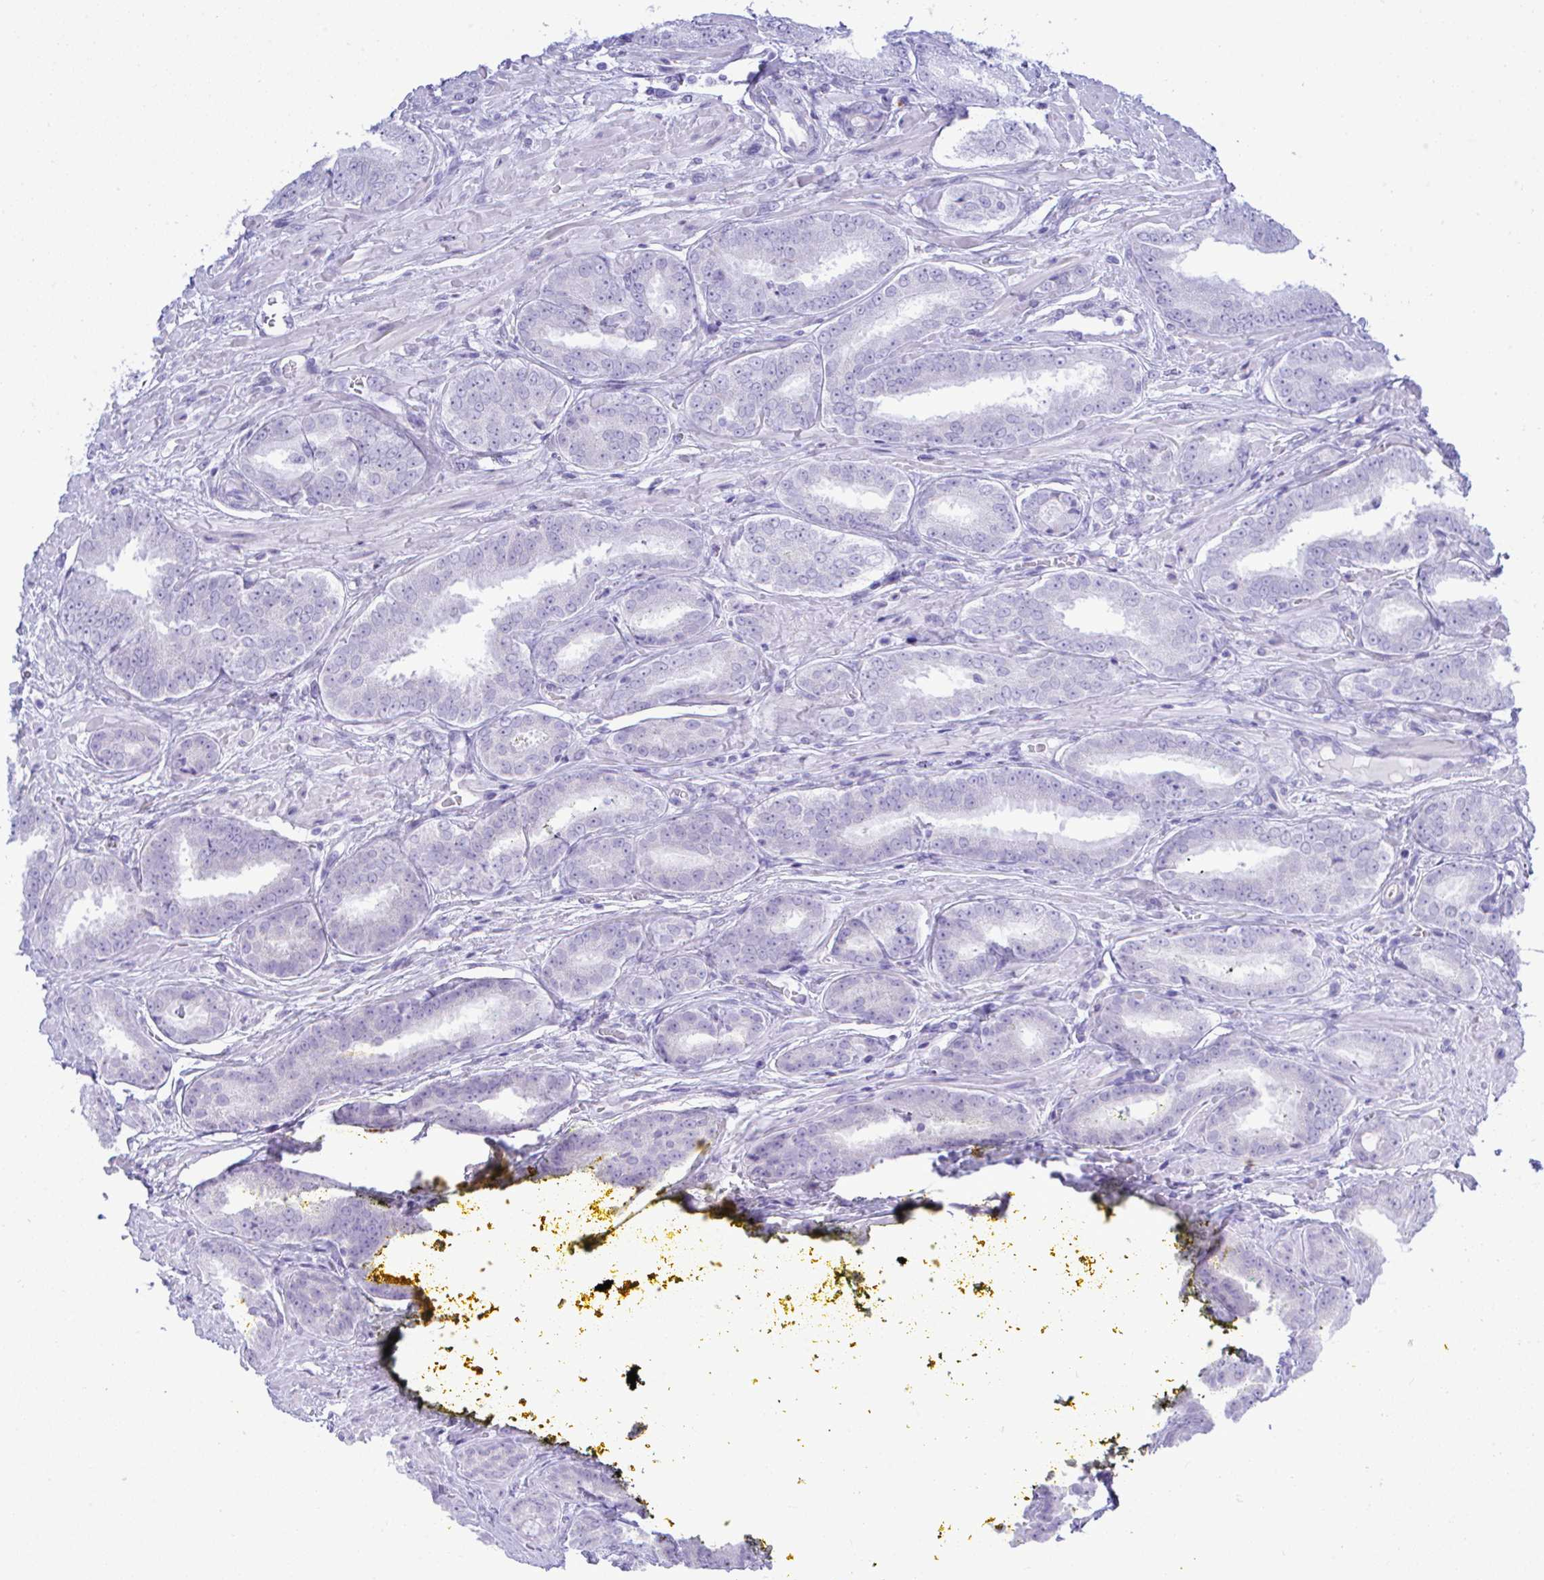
{"staining": {"intensity": "negative", "quantity": "none", "location": "none"}, "tissue": "prostate cancer", "cell_type": "Tumor cells", "image_type": "cancer", "snomed": [{"axis": "morphology", "description": "Adenocarcinoma, High grade"}, {"axis": "topography", "description": "Prostate"}], "caption": "Immunohistochemistry of prostate adenocarcinoma (high-grade) shows no staining in tumor cells.", "gene": "SEL1L2", "patient": {"sex": "male", "age": 72}}